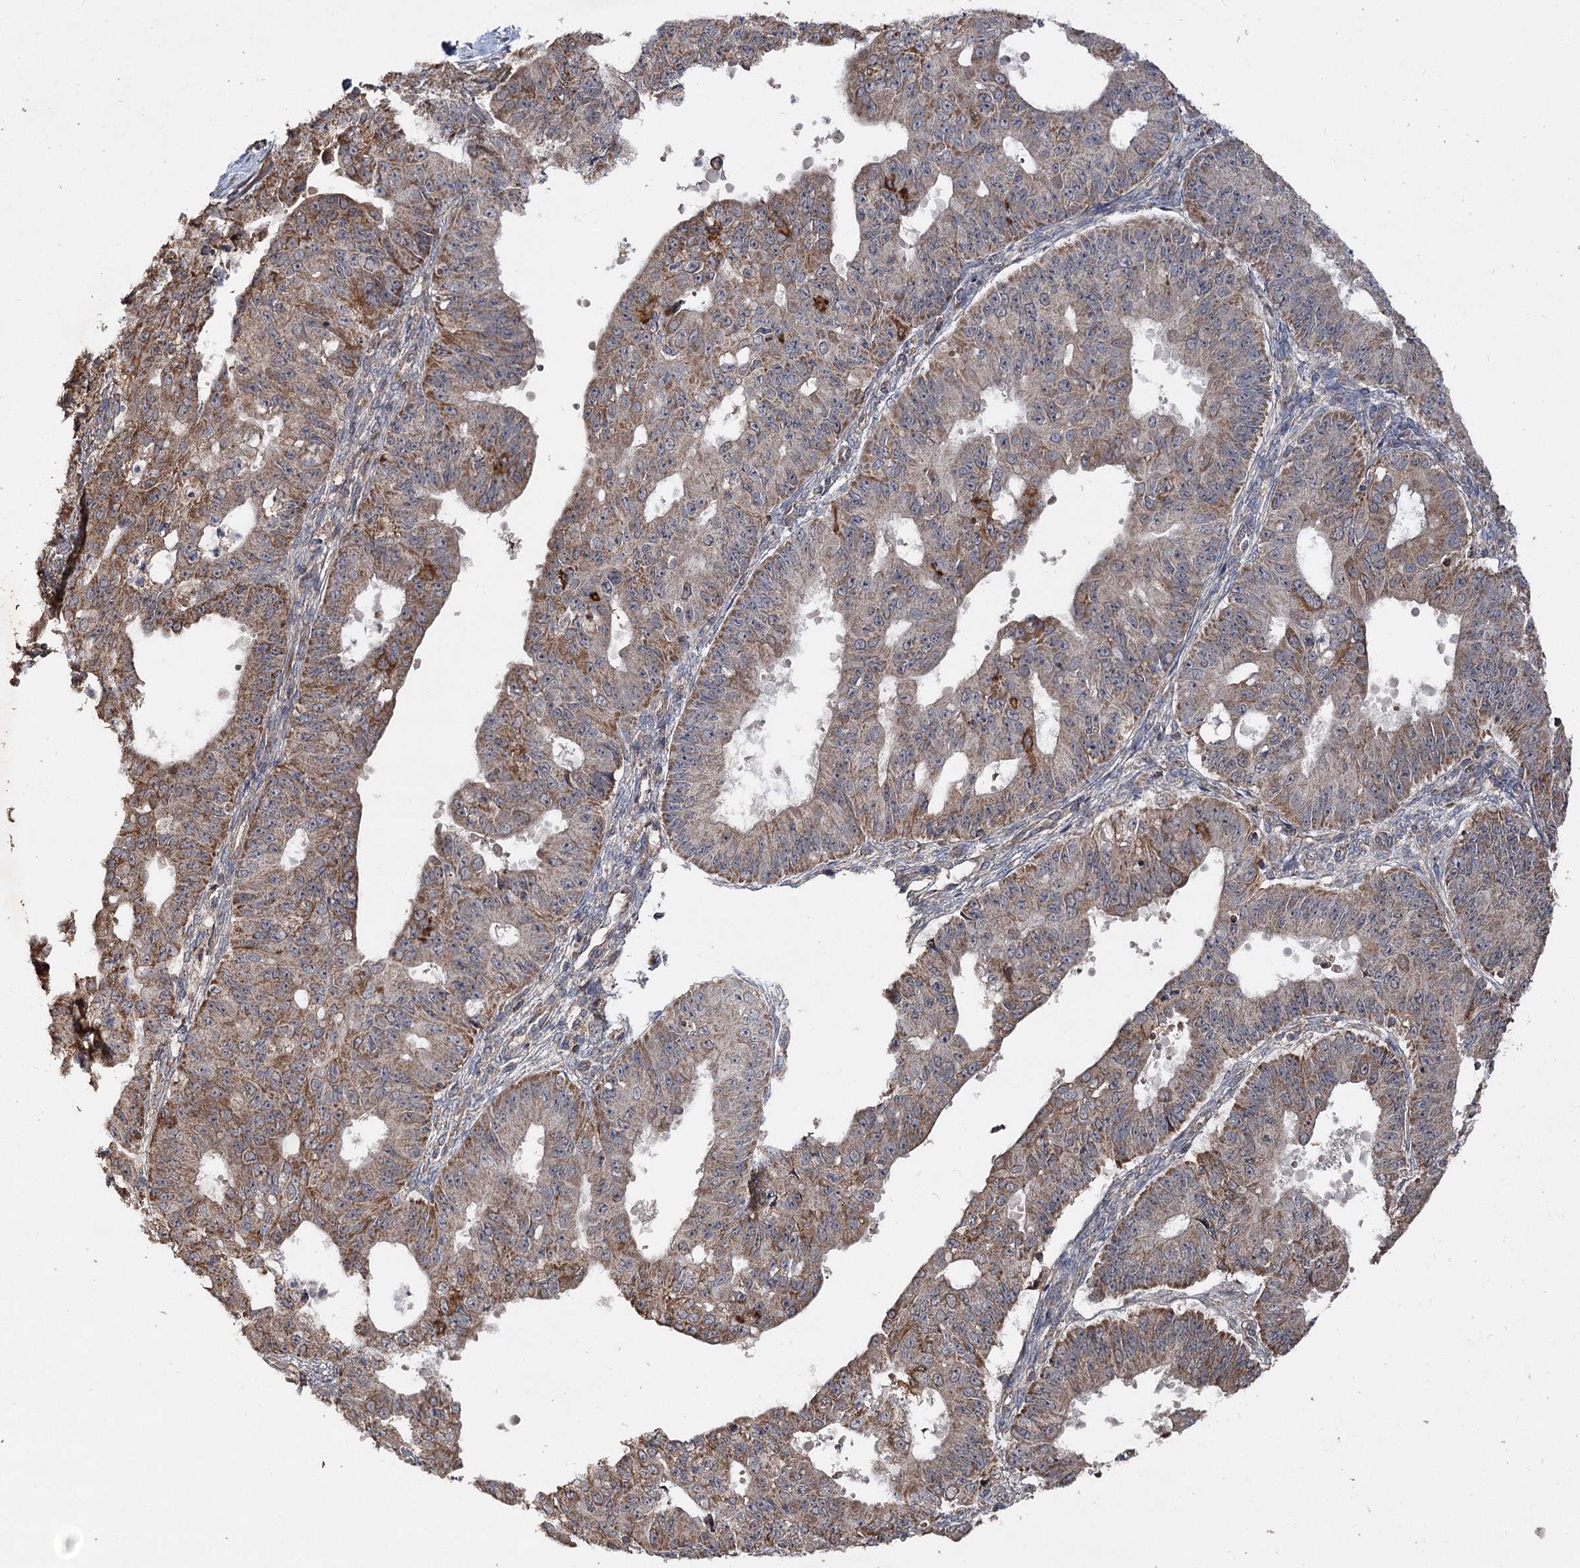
{"staining": {"intensity": "moderate", "quantity": "25%-75%", "location": "cytoplasmic/membranous"}, "tissue": "ovarian cancer", "cell_type": "Tumor cells", "image_type": "cancer", "snomed": [{"axis": "morphology", "description": "Carcinoma, endometroid"}, {"axis": "topography", "description": "Appendix"}, {"axis": "topography", "description": "Ovary"}], "caption": "Ovarian endometroid carcinoma was stained to show a protein in brown. There is medium levels of moderate cytoplasmic/membranous positivity in about 25%-75% of tumor cells.", "gene": "MINDY3", "patient": {"sex": "female", "age": 42}}